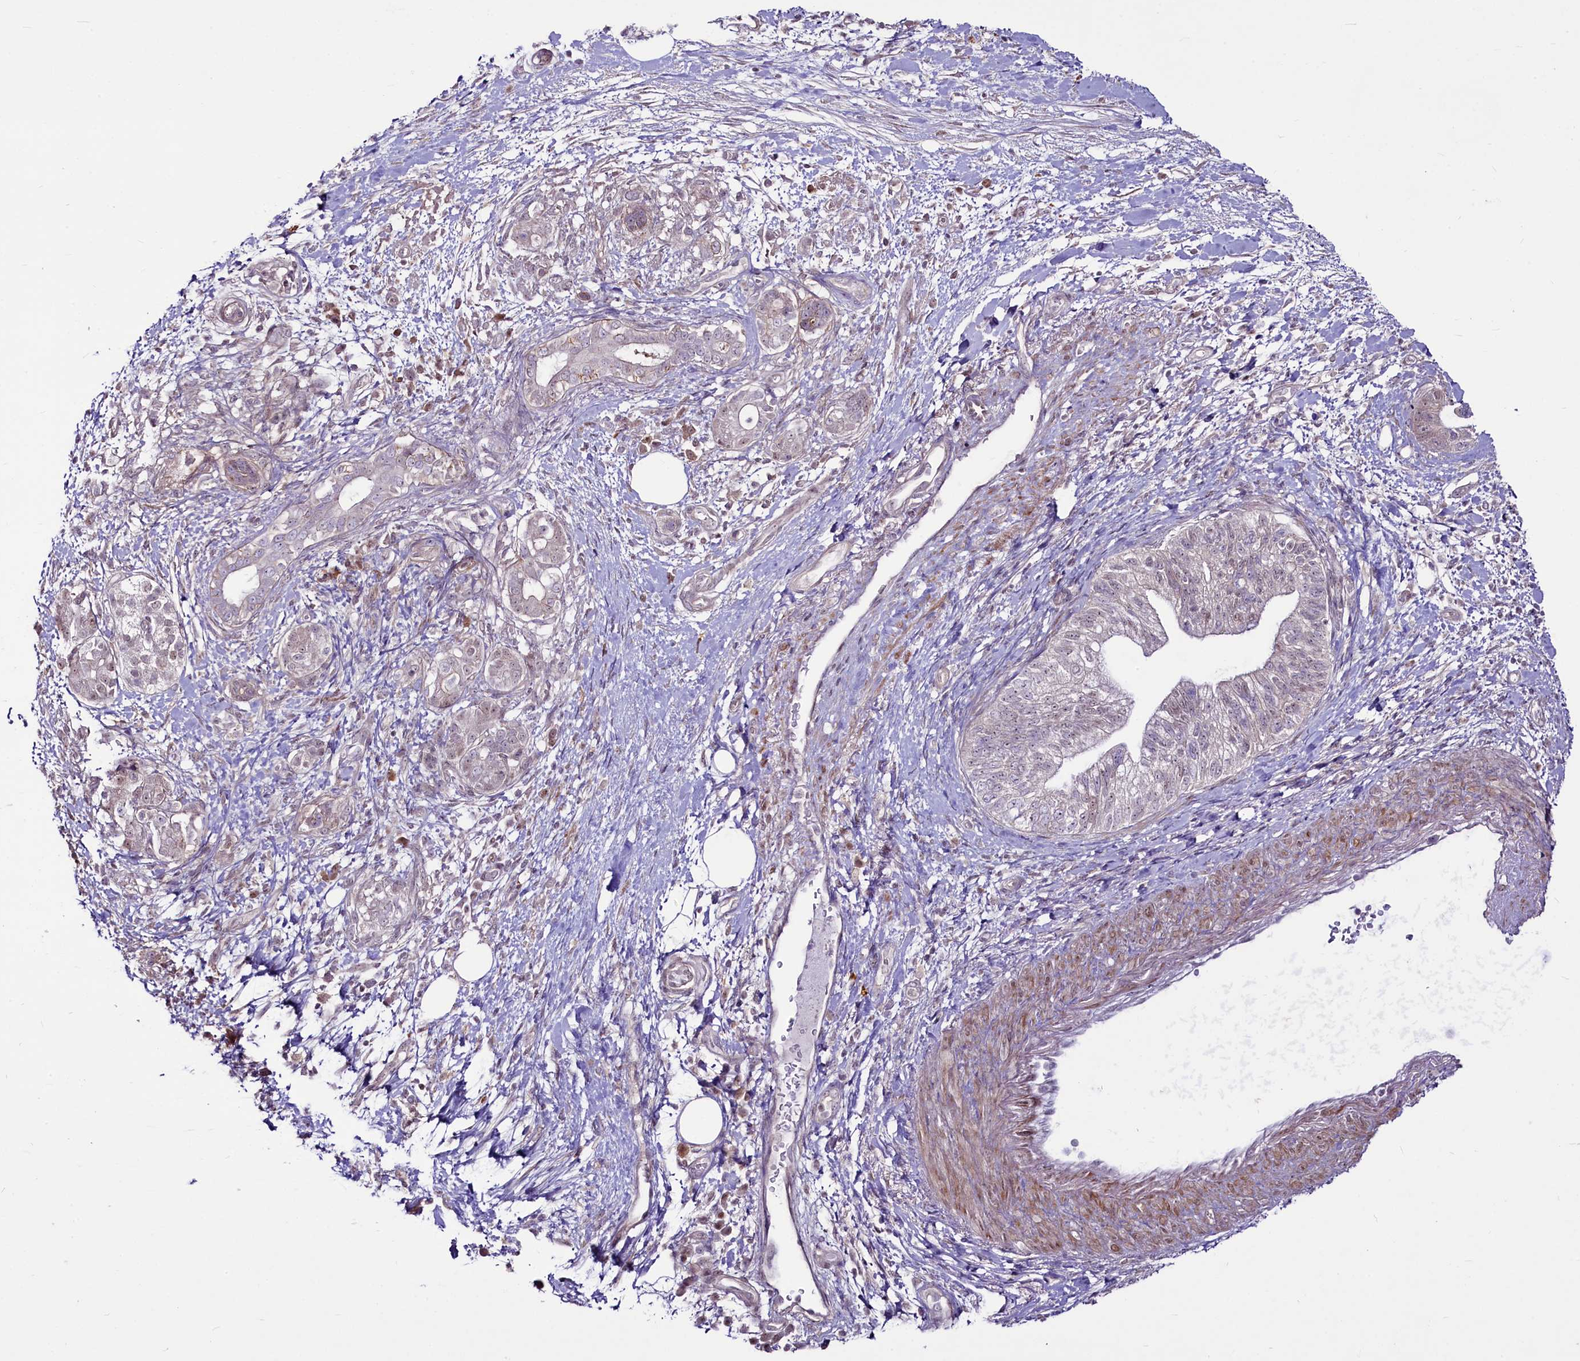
{"staining": {"intensity": "weak", "quantity": "<25%", "location": "nuclear"}, "tissue": "pancreatic cancer", "cell_type": "Tumor cells", "image_type": "cancer", "snomed": [{"axis": "morphology", "description": "Adenocarcinoma, NOS"}, {"axis": "topography", "description": "Pancreas"}], "caption": "IHC of human pancreatic adenocarcinoma reveals no expression in tumor cells.", "gene": "RSBN1", "patient": {"sex": "female", "age": 73}}